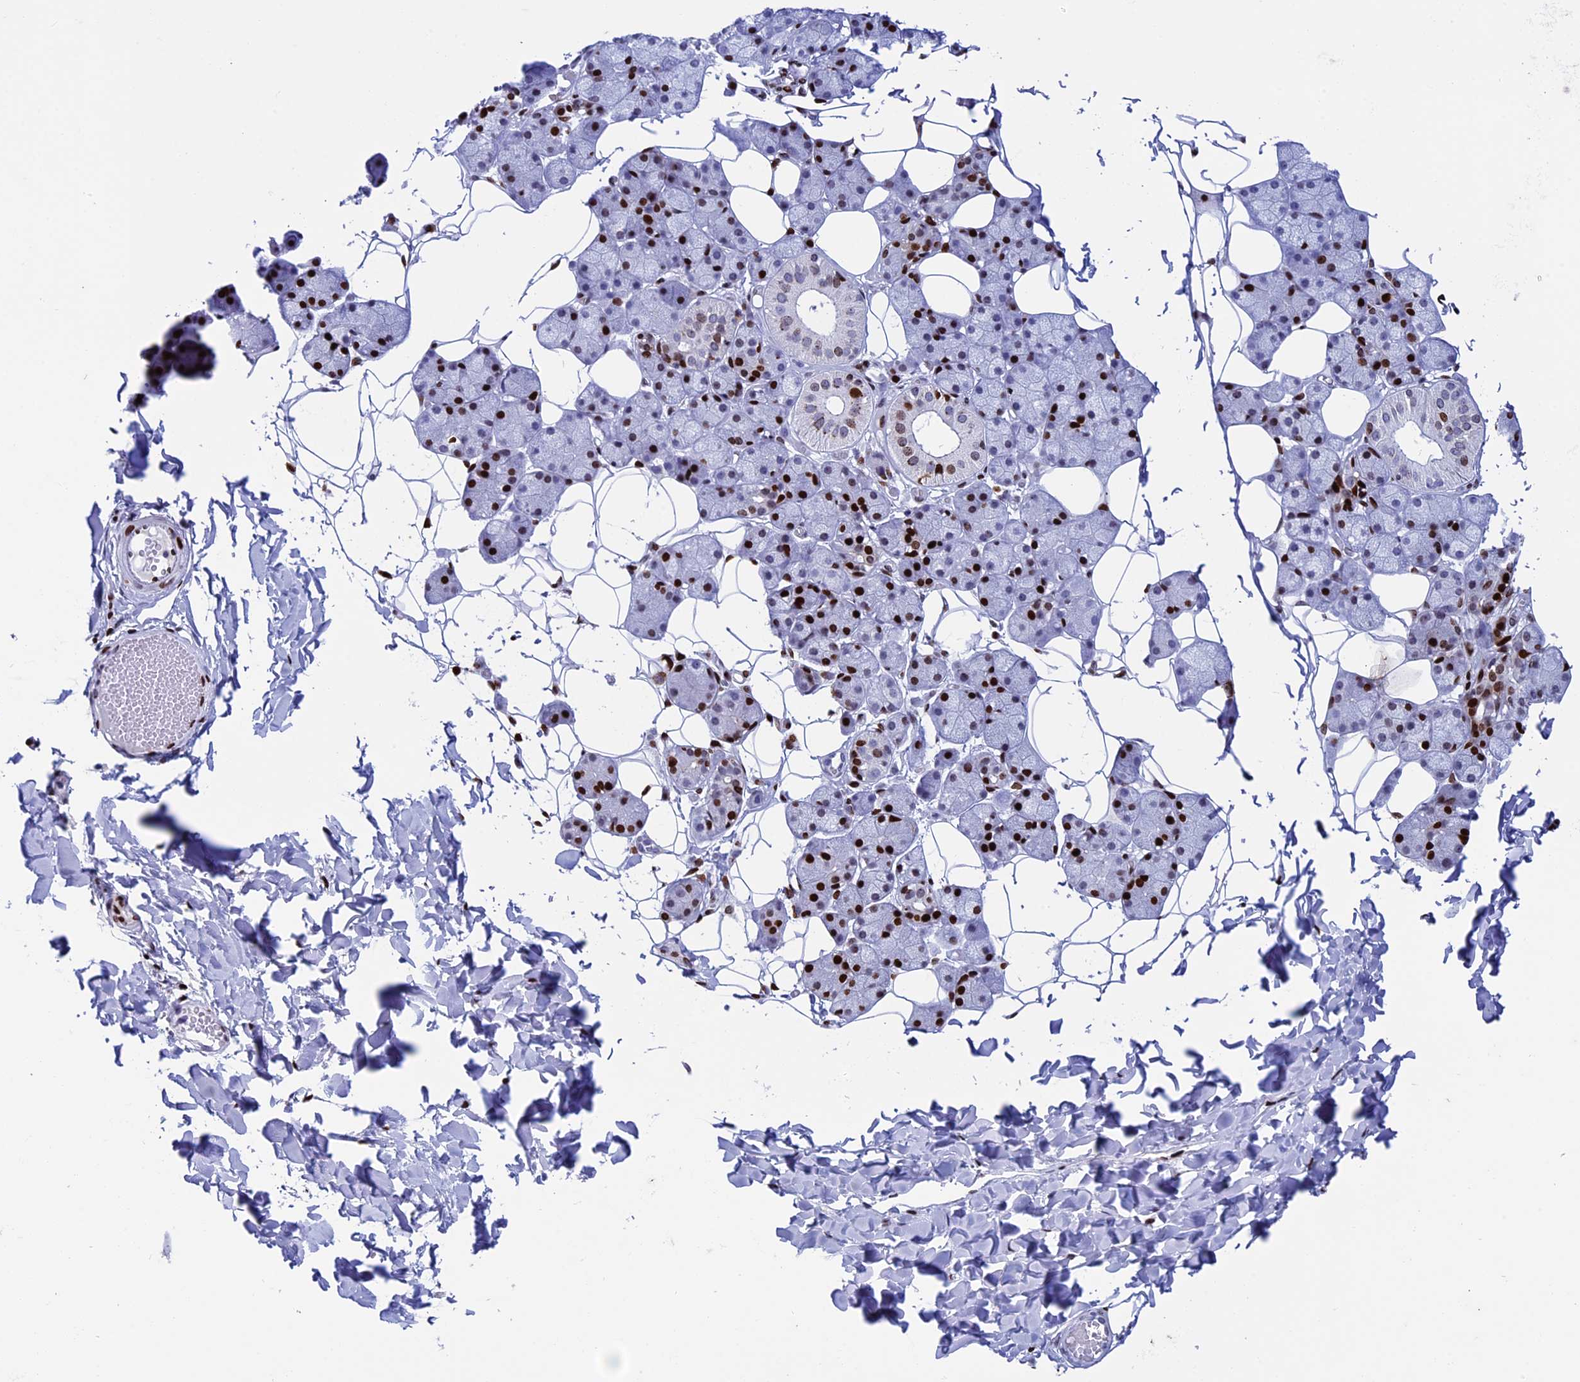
{"staining": {"intensity": "strong", "quantity": "25%-75%", "location": "nuclear"}, "tissue": "salivary gland", "cell_type": "Glandular cells", "image_type": "normal", "snomed": [{"axis": "morphology", "description": "Normal tissue, NOS"}, {"axis": "topography", "description": "Salivary gland"}], "caption": "Glandular cells show high levels of strong nuclear expression in approximately 25%-75% of cells in unremarkable salivary gland.", "gene": "BTBD3", "patient": {"sex": "female", "age": 33}}